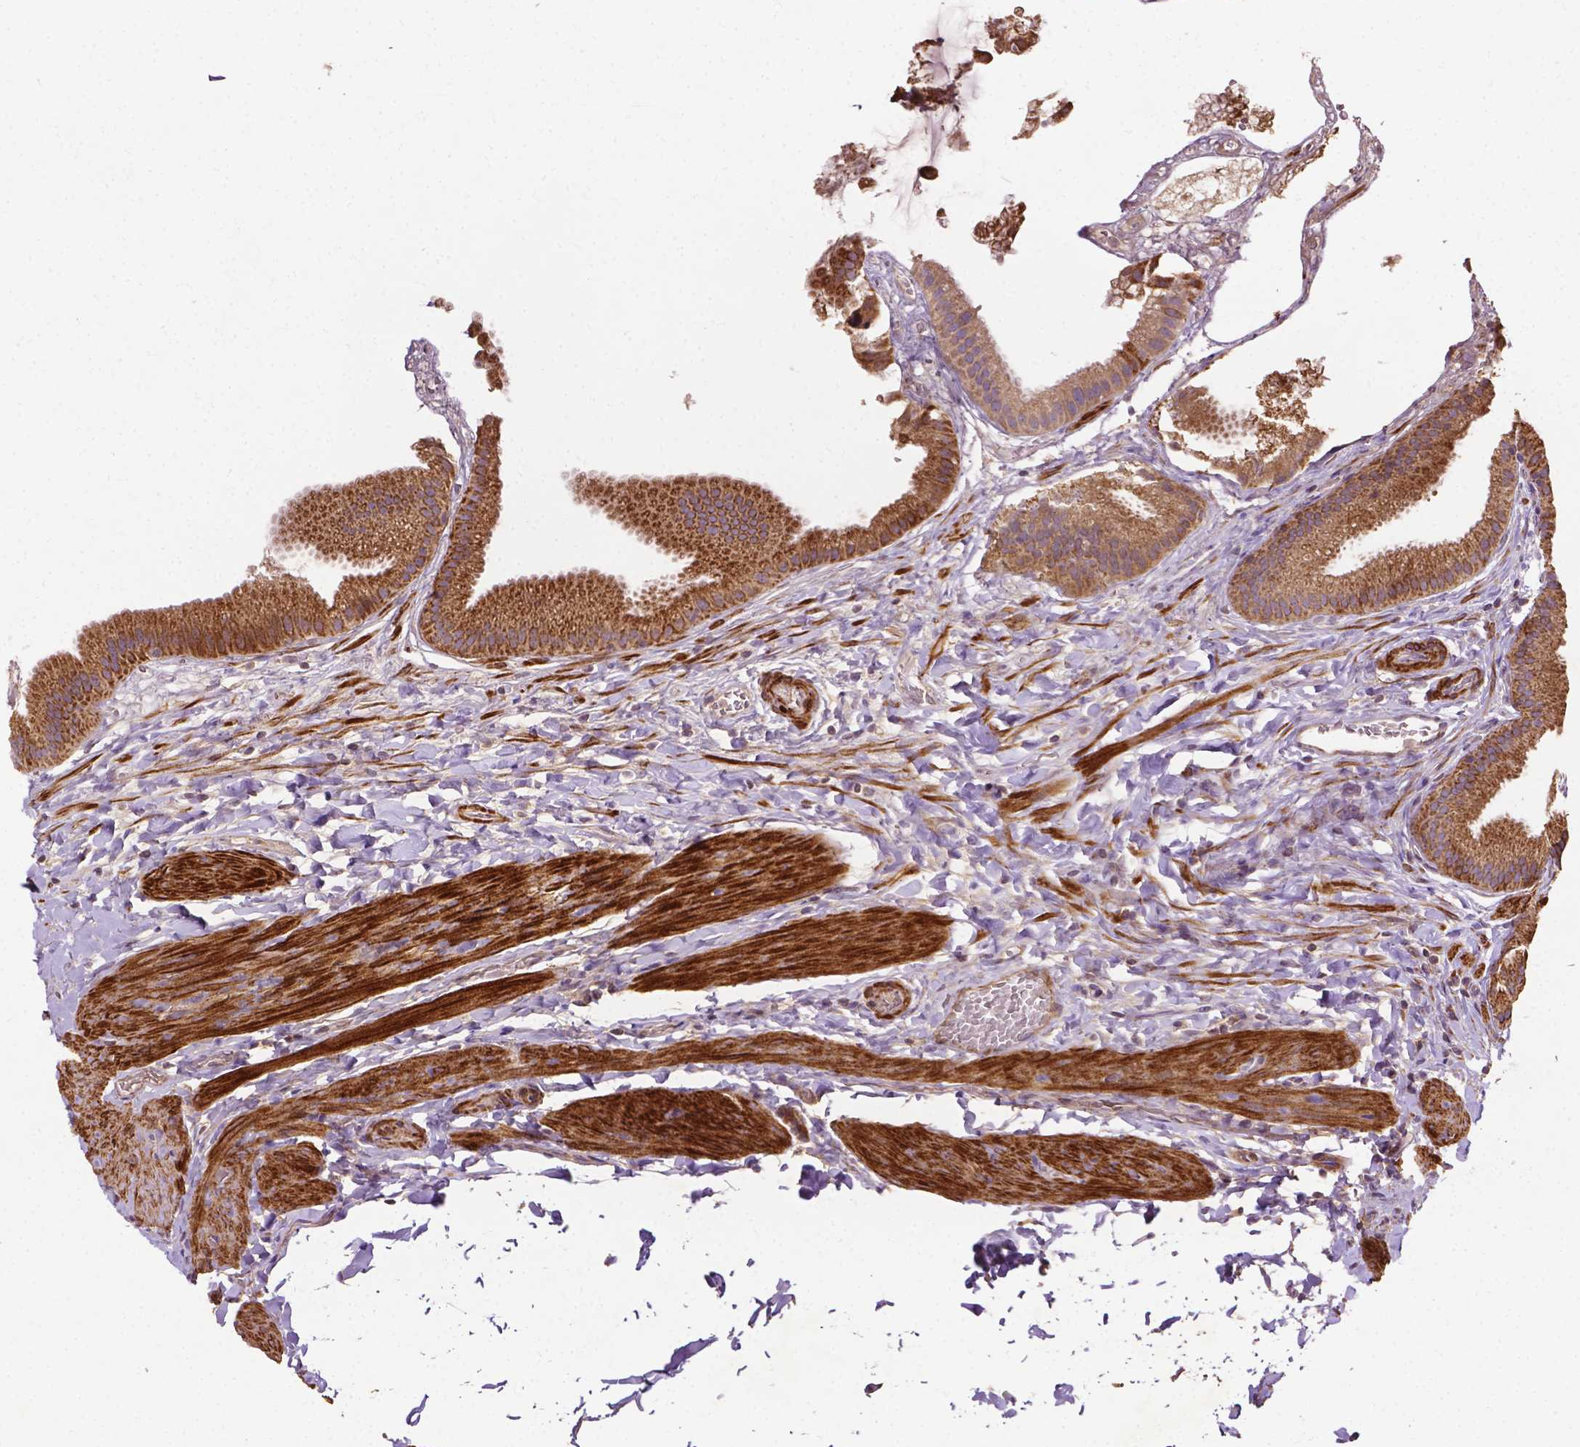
{"staining": {"intensity": "moderate", "quantity": ">75%", "location": "cytoplasmic/membranous"}, "tissue": "gallbladder", "cell_type": "Glandular cells", "image_type": "normal", "snomed": [{"axis": "morphology", "description": "Normal tissue, NOS"}, {"axis": "topography", "description": "Gallbladder"}], "caption": "A high-resolution photomicrograph shows immunohistochemistry (IHC) staining of benign gallbladder, which displays moderate cytoplasmic/membranous expression in approximately >75% of glandular cells.", "gene": "LRR1", "patient": {"sex": "female", "age": 63}}